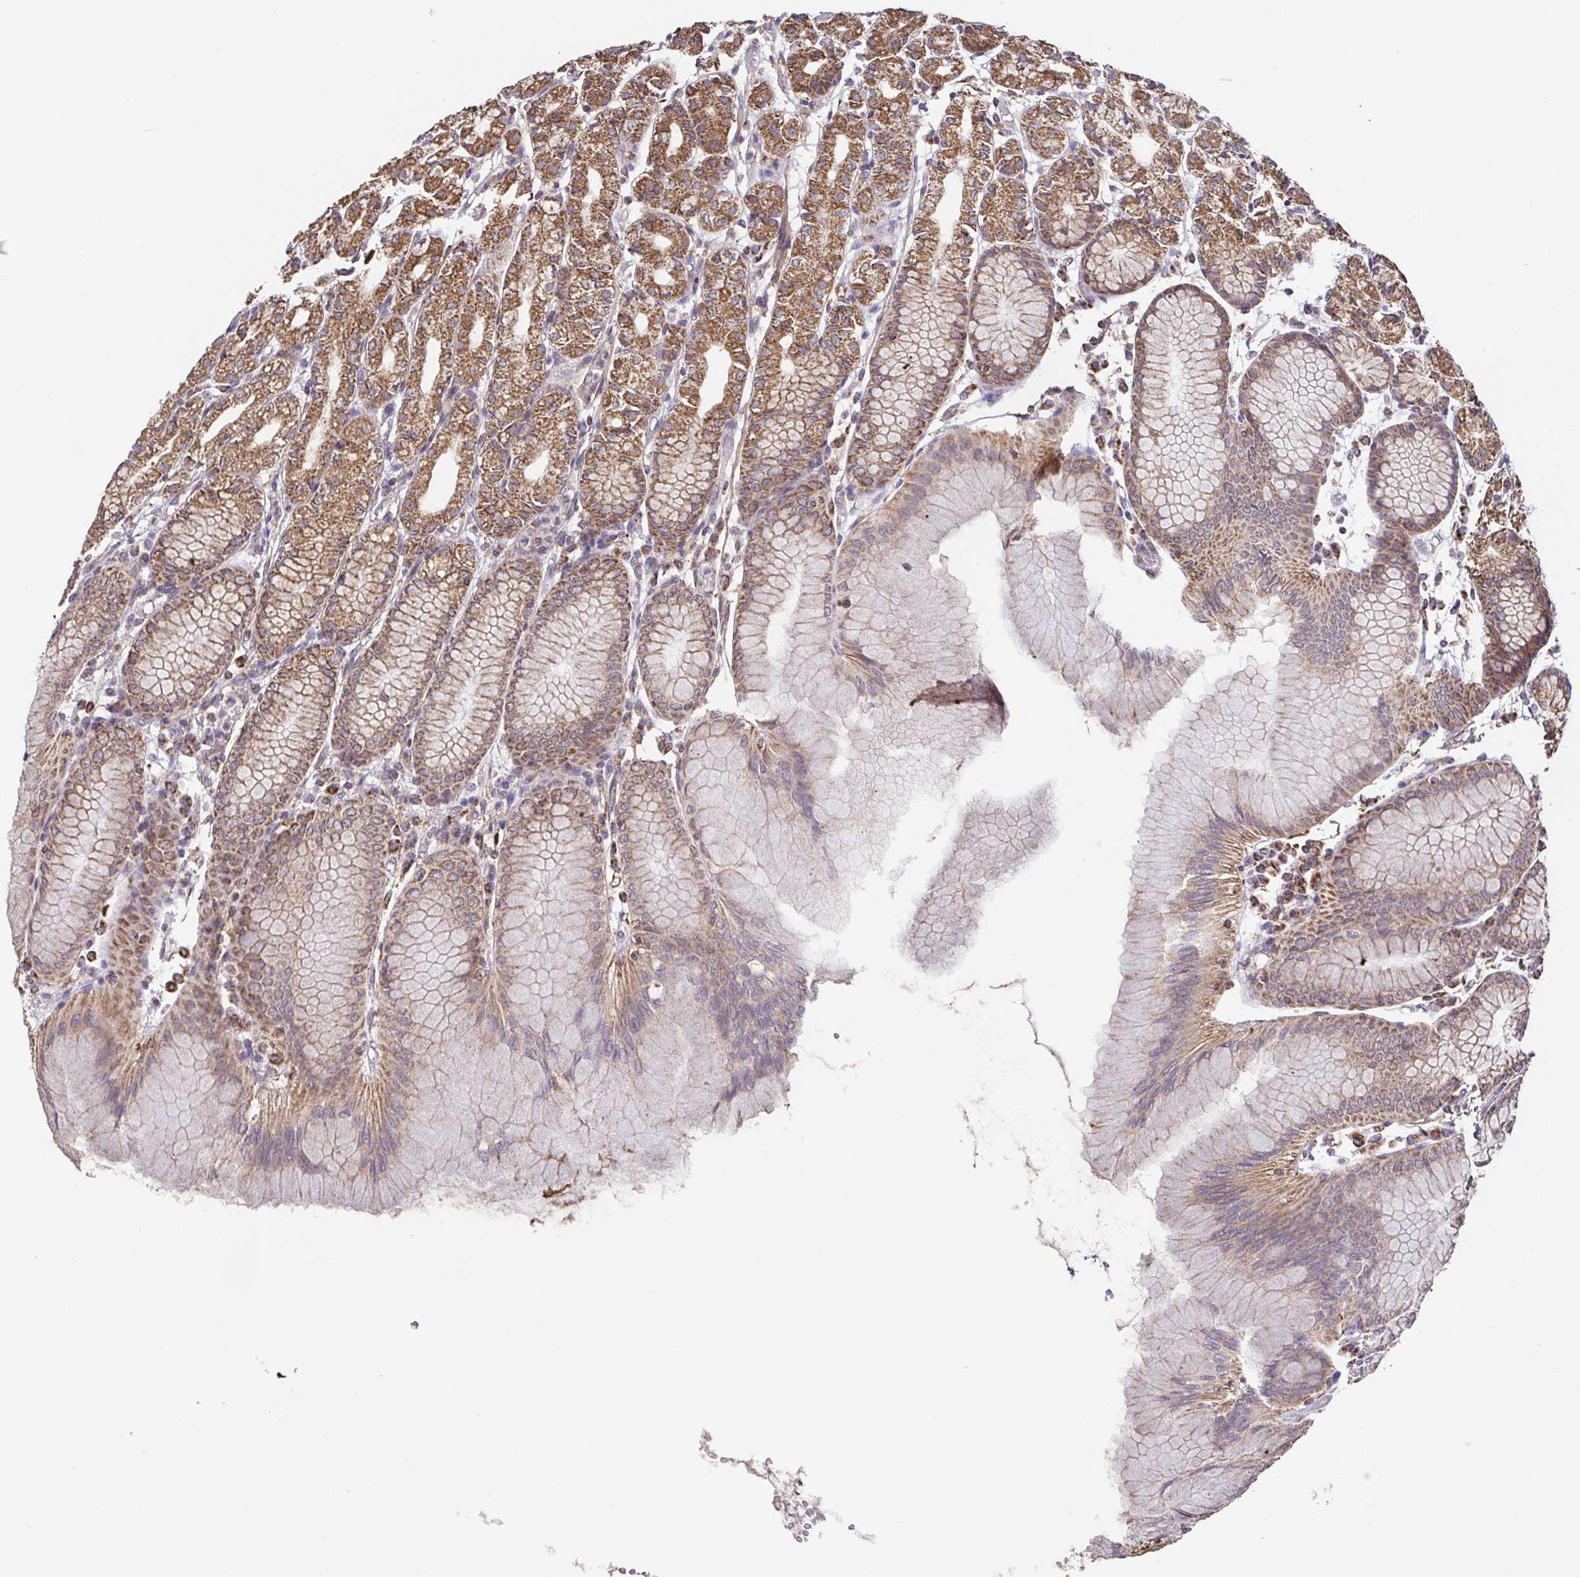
{"staining": {"intensity": "moderate", "quantity": ">75%", "location": "cytoplasmic/membranous"}, "tissue": "stomach", "cell_type": "Glandular cells", "image_type": "normal", "snomed": [{"axis": "morphology", "description": "Normal tissue, NOS"}, {"axis": "topography", "description": "Stomach"}], "caption": "The image displays immunohistochemical staining of benign stomach. There is moderate cytoplasmic/membranous positivity is seen in about >75% of glandular cells.", "gene": "DIP2B", "patient": {"sex": "female", "age": 57}}